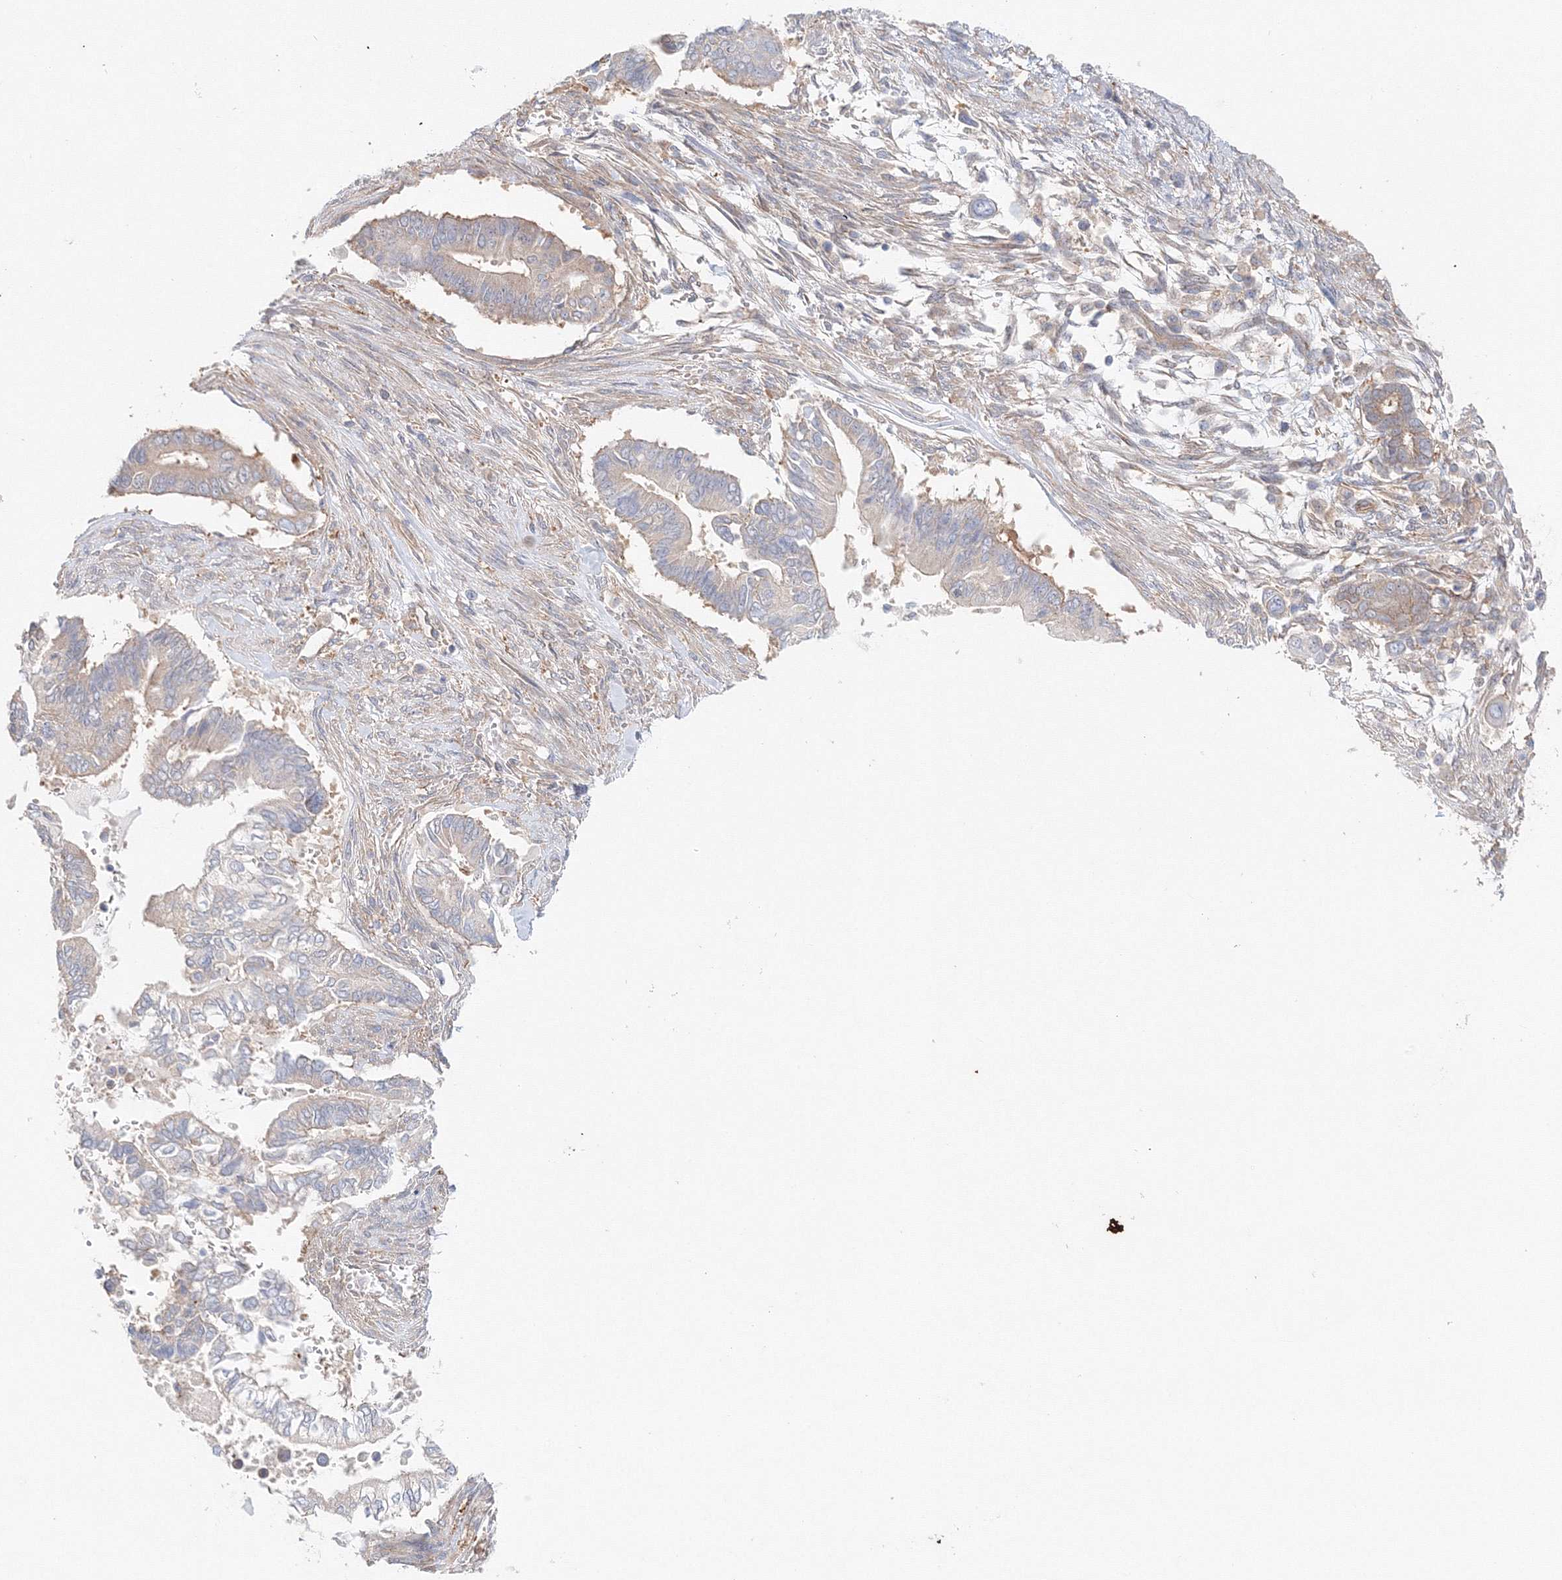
{"staining": {"intensity": "negative", "quantity": "none", "location": "none"}, "tissue": "pancreatic cancer", "cell_type": "Tumor cells", "image_type": "cancer", "snomed": [{"axis": "morphology", "description": "Adenocarcinoma, NOS"}, {"axis": "topography", "description": "Pancreas"}], "caption": "Protein analysis of pancreatic cancer demonstrates no significant positivity in tumor cells. The staining is performed using DAB (3,3'-diaminobenzidine) brown chromogen with nuclei counter-stained in using hematoxylin.", "gene": "TPRKB", "patient": {"sex": "male", "age": 68}}